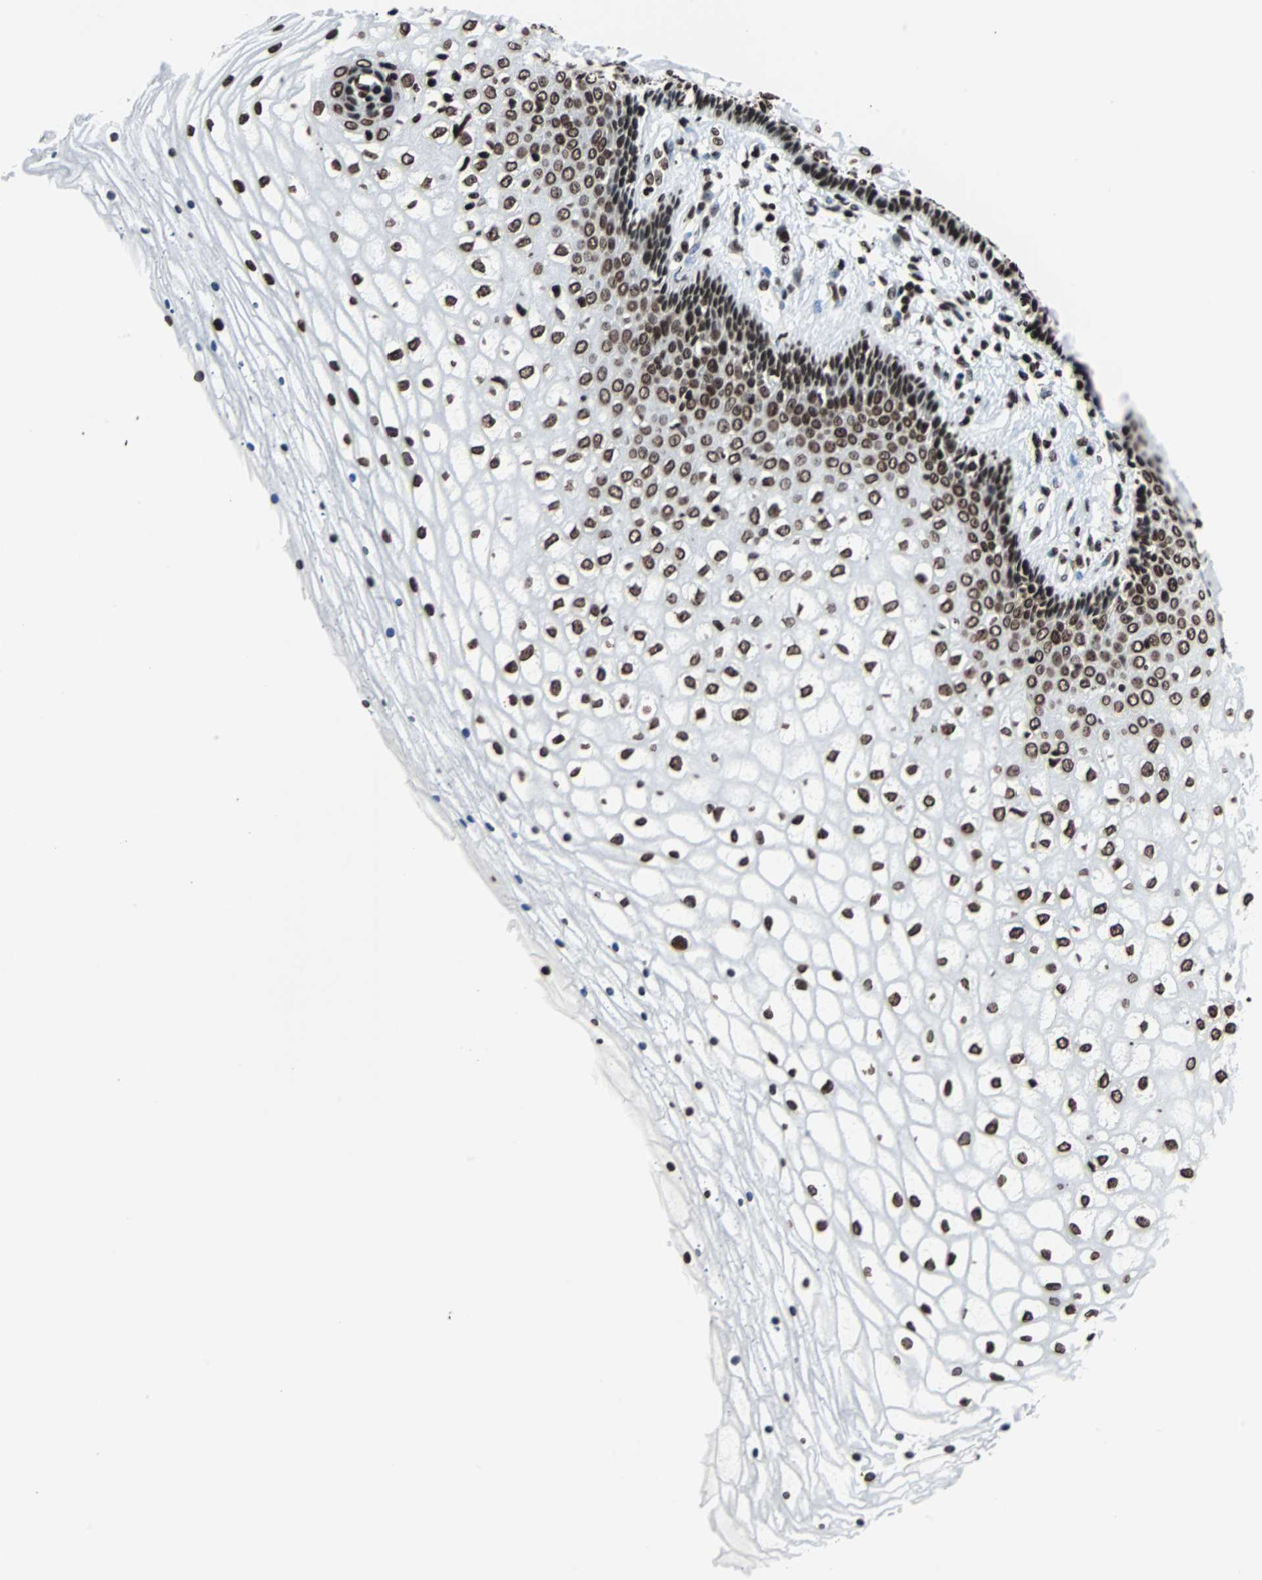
{"staining": {"intensity": "strong", "quantity": ">75%", "location": "nuclear"}, "tissue": "vagina", "cell_type": "Squamous epithelial cells", "image_type": "normal", "snomed": [{"axis": "morphology", "description": "Normal tissue, NOS"}, {"axis": "topography", "description": "Soft tissue"}, {"axis": "topography", "description": "Vagina"}], "caption": "Immunohistochemistry (IHC) of benign human vagina shows high levels of strong nuclear staining in about >75% of squamous epithelial cells. The protein is shown in brown color, while the nuclei are stained blue.", "gene": "H2BC18", "patient": {"sex": "female", "age": 61}}